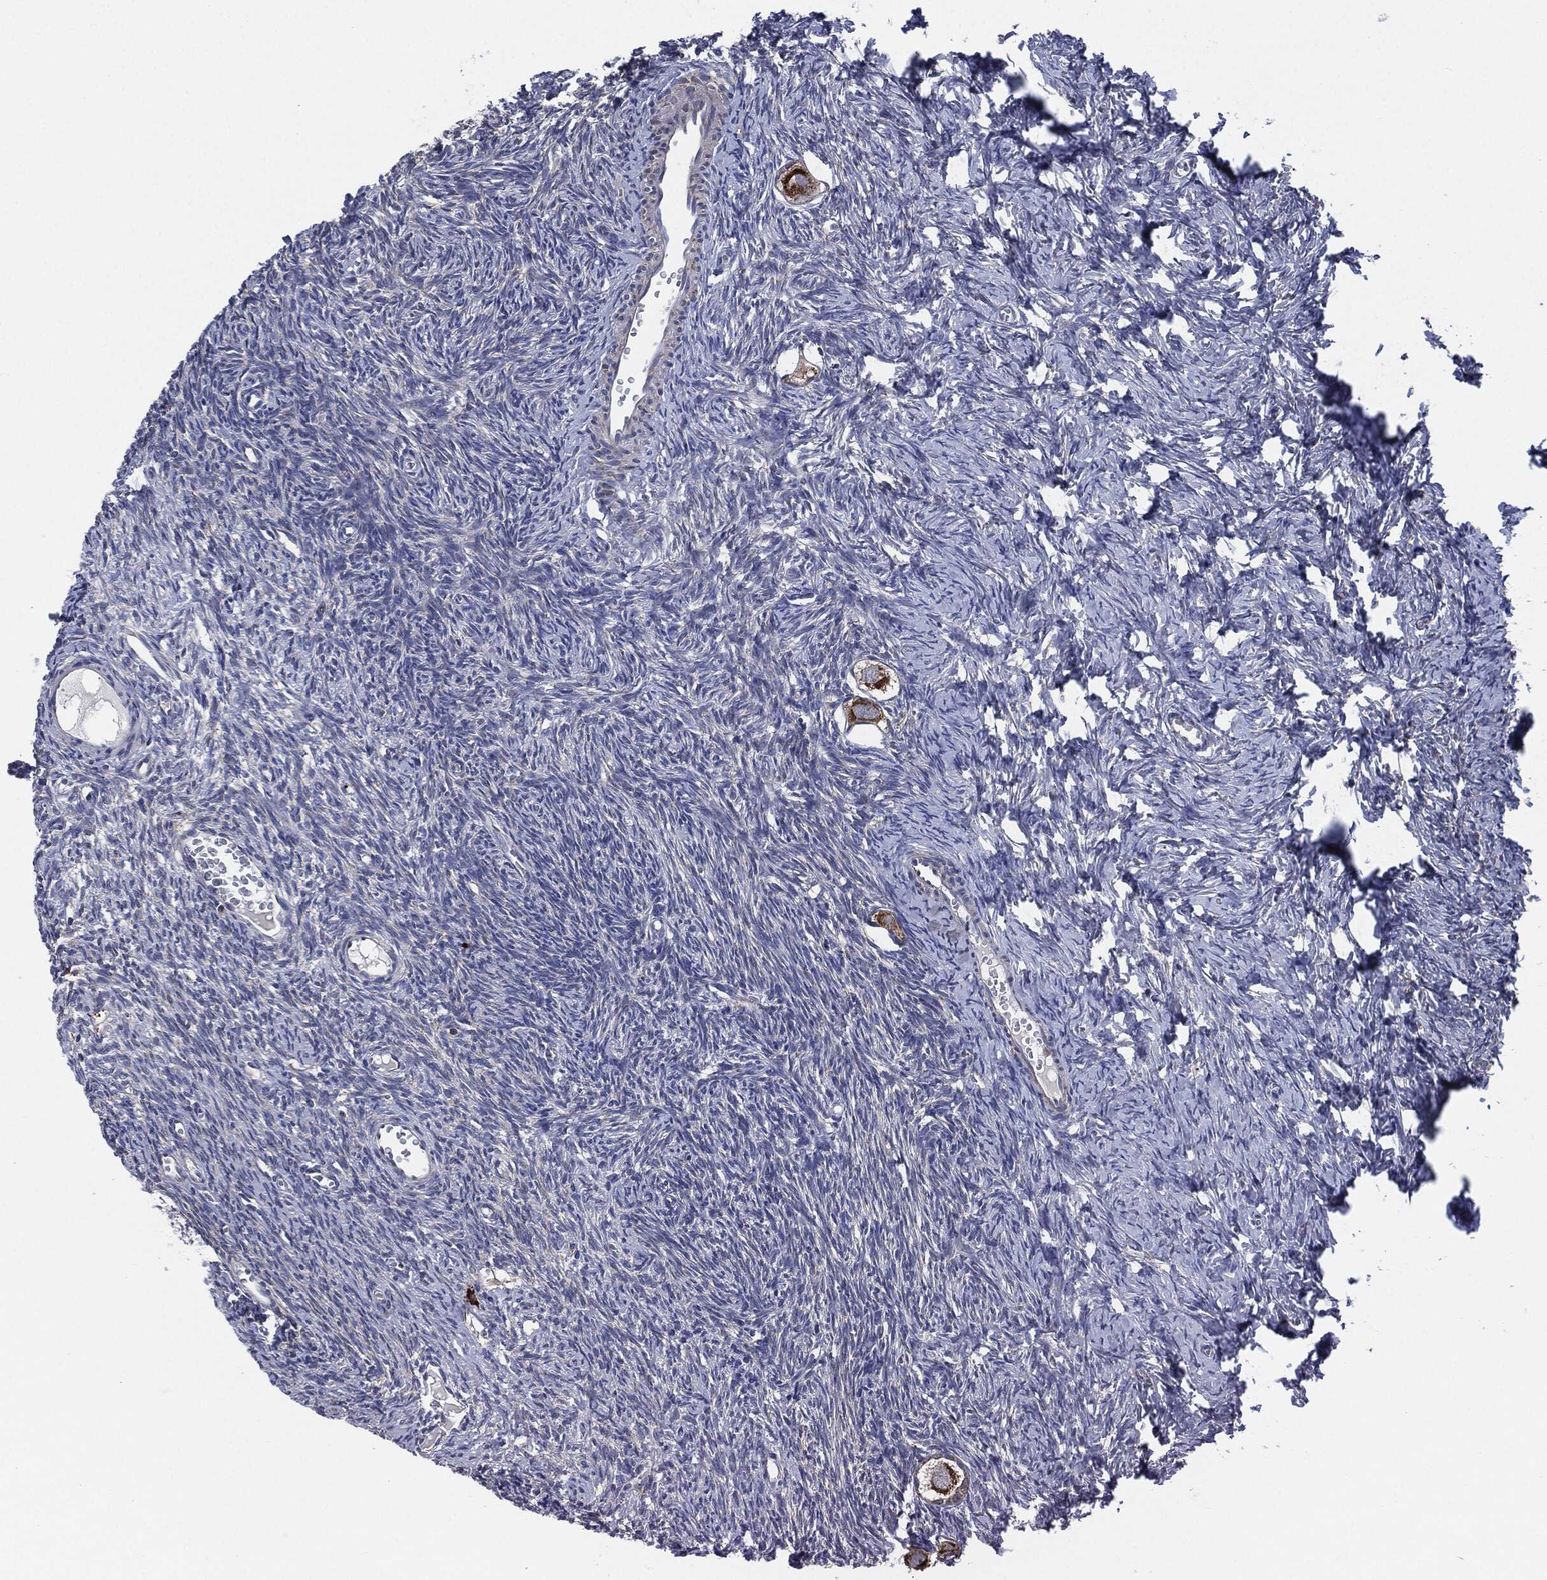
{"staining": {"intensity": "strong", "quantity": ">75%", "location": "cytoplasmic/membranous"}, "tissue": "ovary", "cell_type": "Follicle cells", "image_type": "normal", "snomed": [{"axis": "morphology", "description": "Normal tissue, NOS"}, {"axis": "topography", "description": "Ovary"}], "caption": "Strong cytoplasmic/membranous protein staining is identified in about >75% of follicle cells in ovary. (IHC, brightfield microscopy, high magnification).", "gene": "TMEM11", "patient": {"sex": "female", "age": 27}}